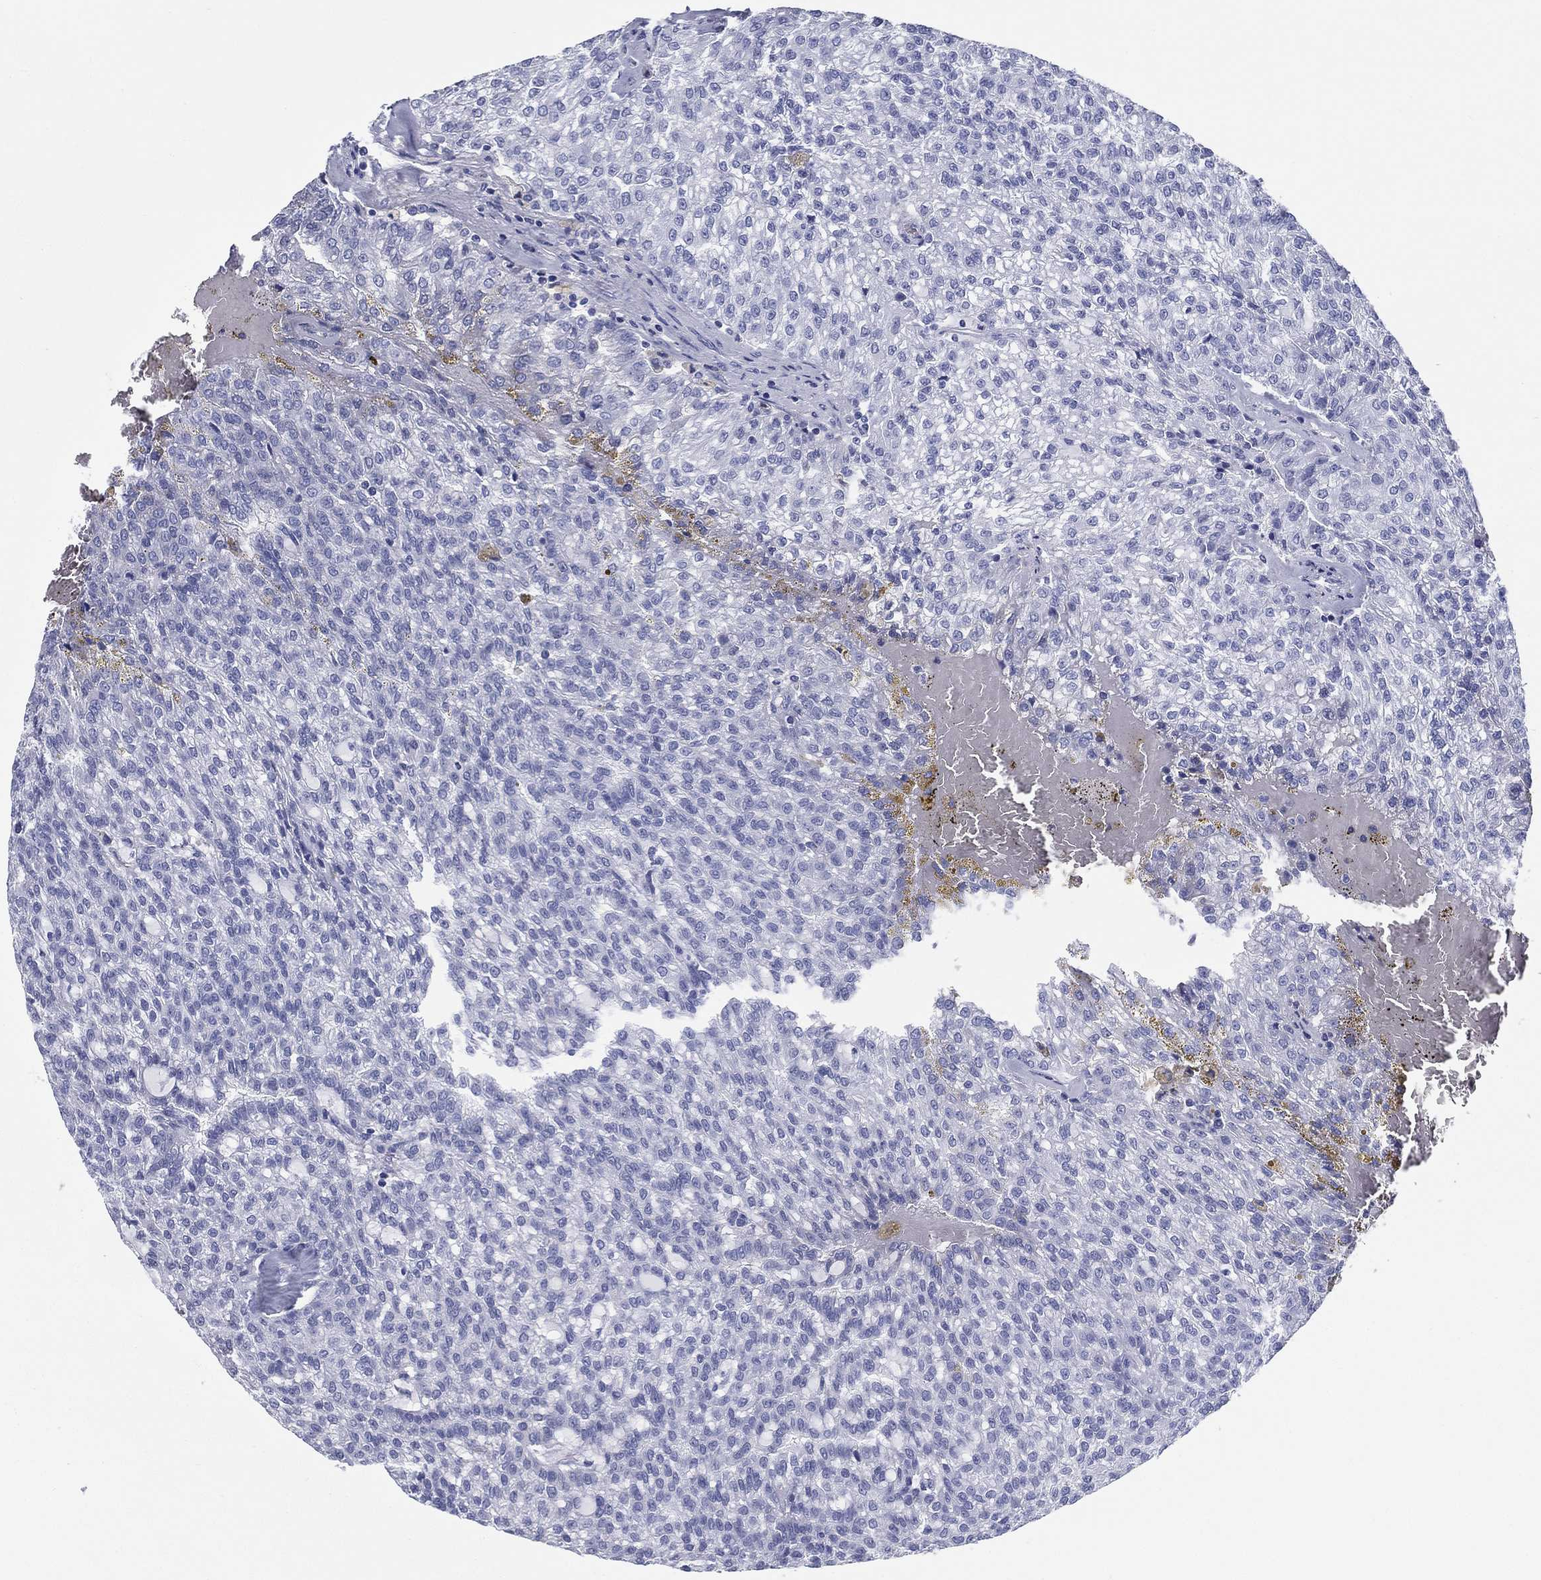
{"staining": {"intensity": "negative", "quantity": "none", "location": "none"}, "tissue": "renal cancer", "cell_type": "Tumor cells", "image_type": "cancer", "snomed": [{"axis": "morphology", "description": "Adenocarcinoma, NOS"}, {"axis": "topography", "description": "Kidney"}], "caption": "The micrograph shows no staining of tumor cells in adenocarcinoma (renal).", "gene": "RSPH4A", "patient": {"sex": "male", "age": 63}}